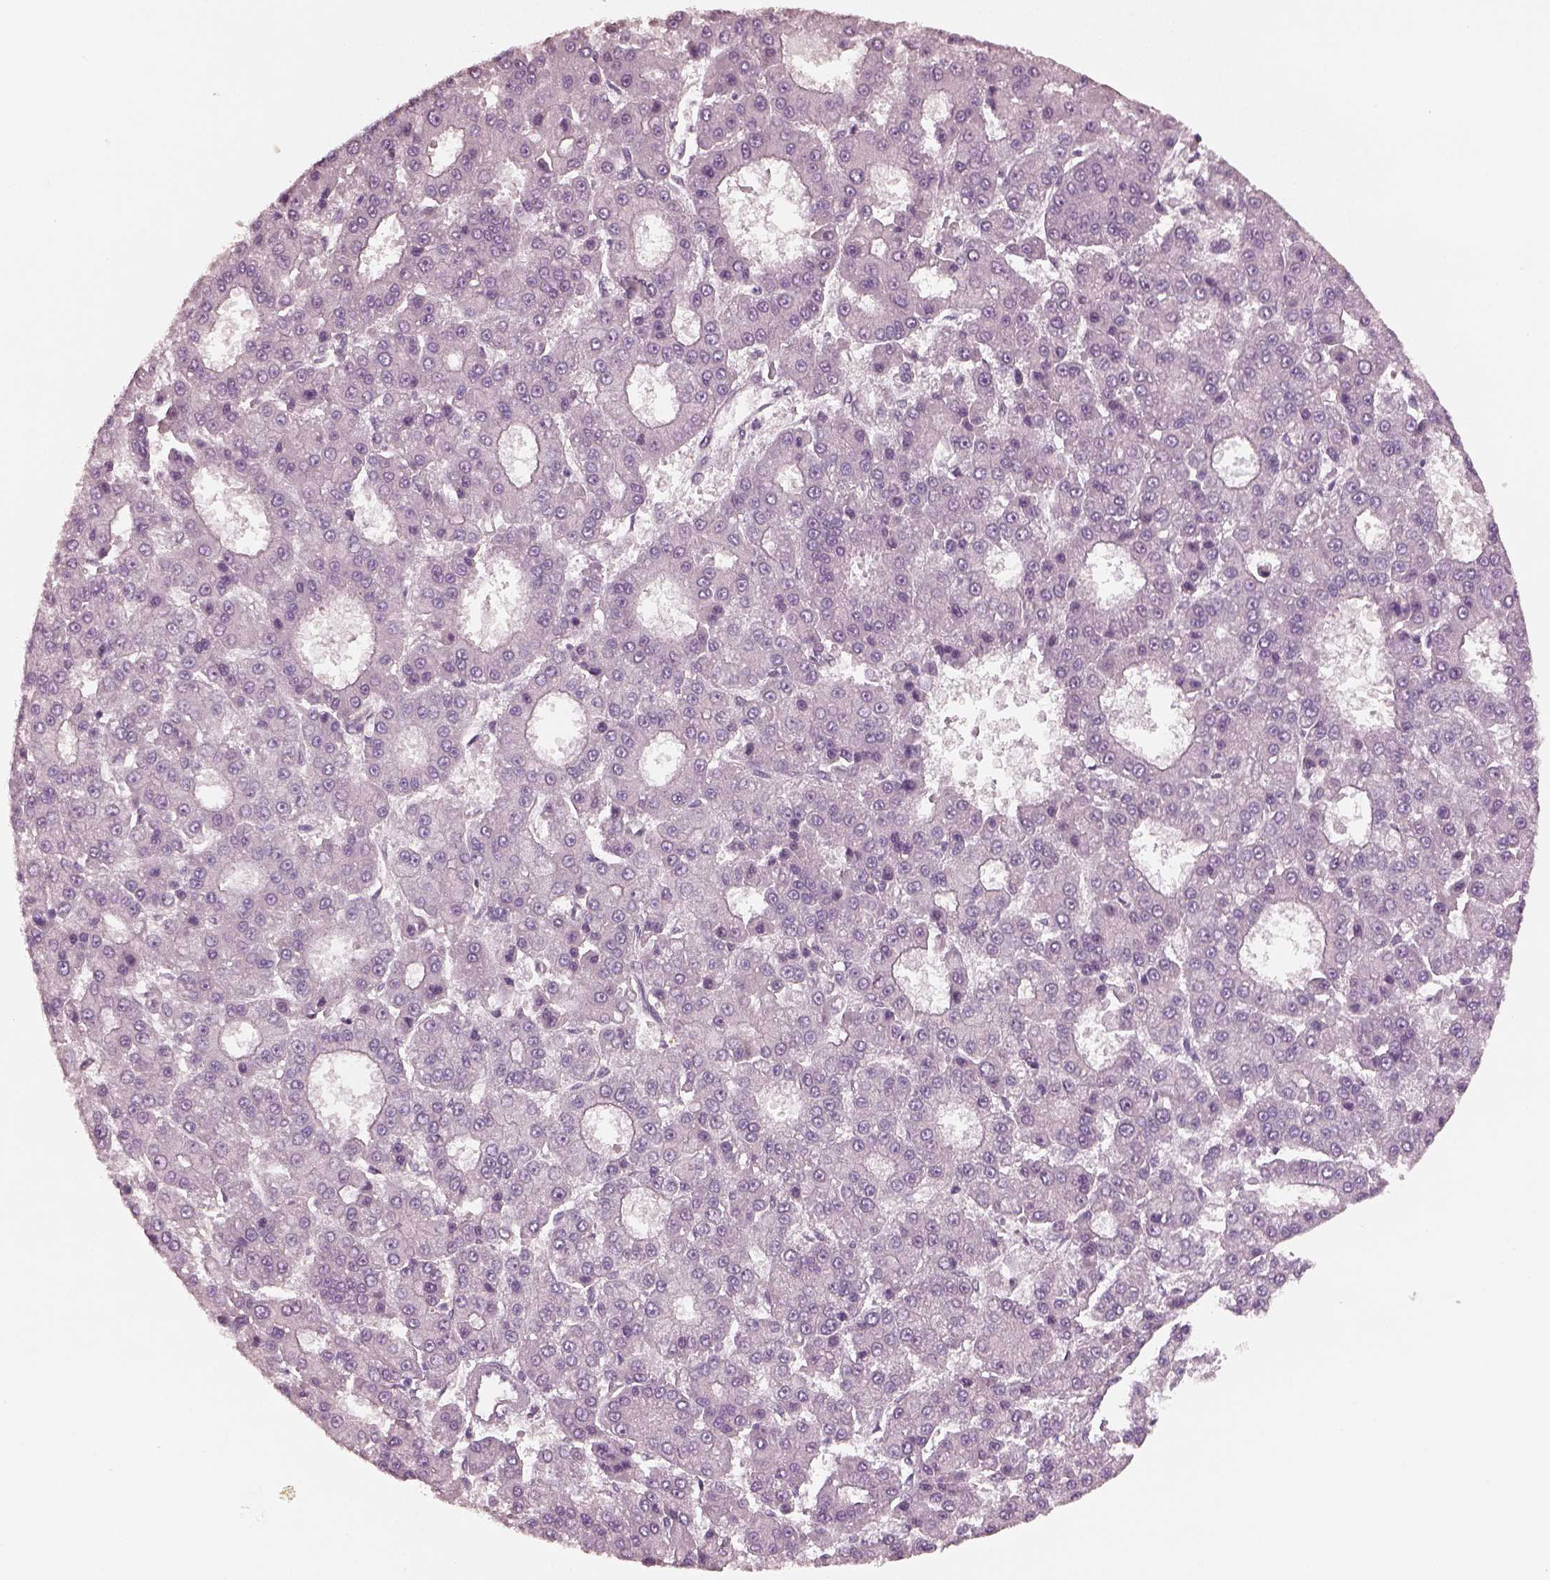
{"staining": {"intensity": "negative", "quantity": "none", "location": "none"}, "tissue": "liver cancer", "cell_type": "Tumor cells", "image_type": "cancer", "snomed": [{"axis": "morphology", "description": "Carcinoma, Hepatocellular, NOS"}, {"axis": "topography", "description": "Liver"}], "caption": "This is an immunohistochemistry (IHC) photomicrograph of hepatocellular carcinoma (liver). There is no staining in tumor cells.", "gene": "EGR4", "patient": {"sex": "male", "age": 70}}